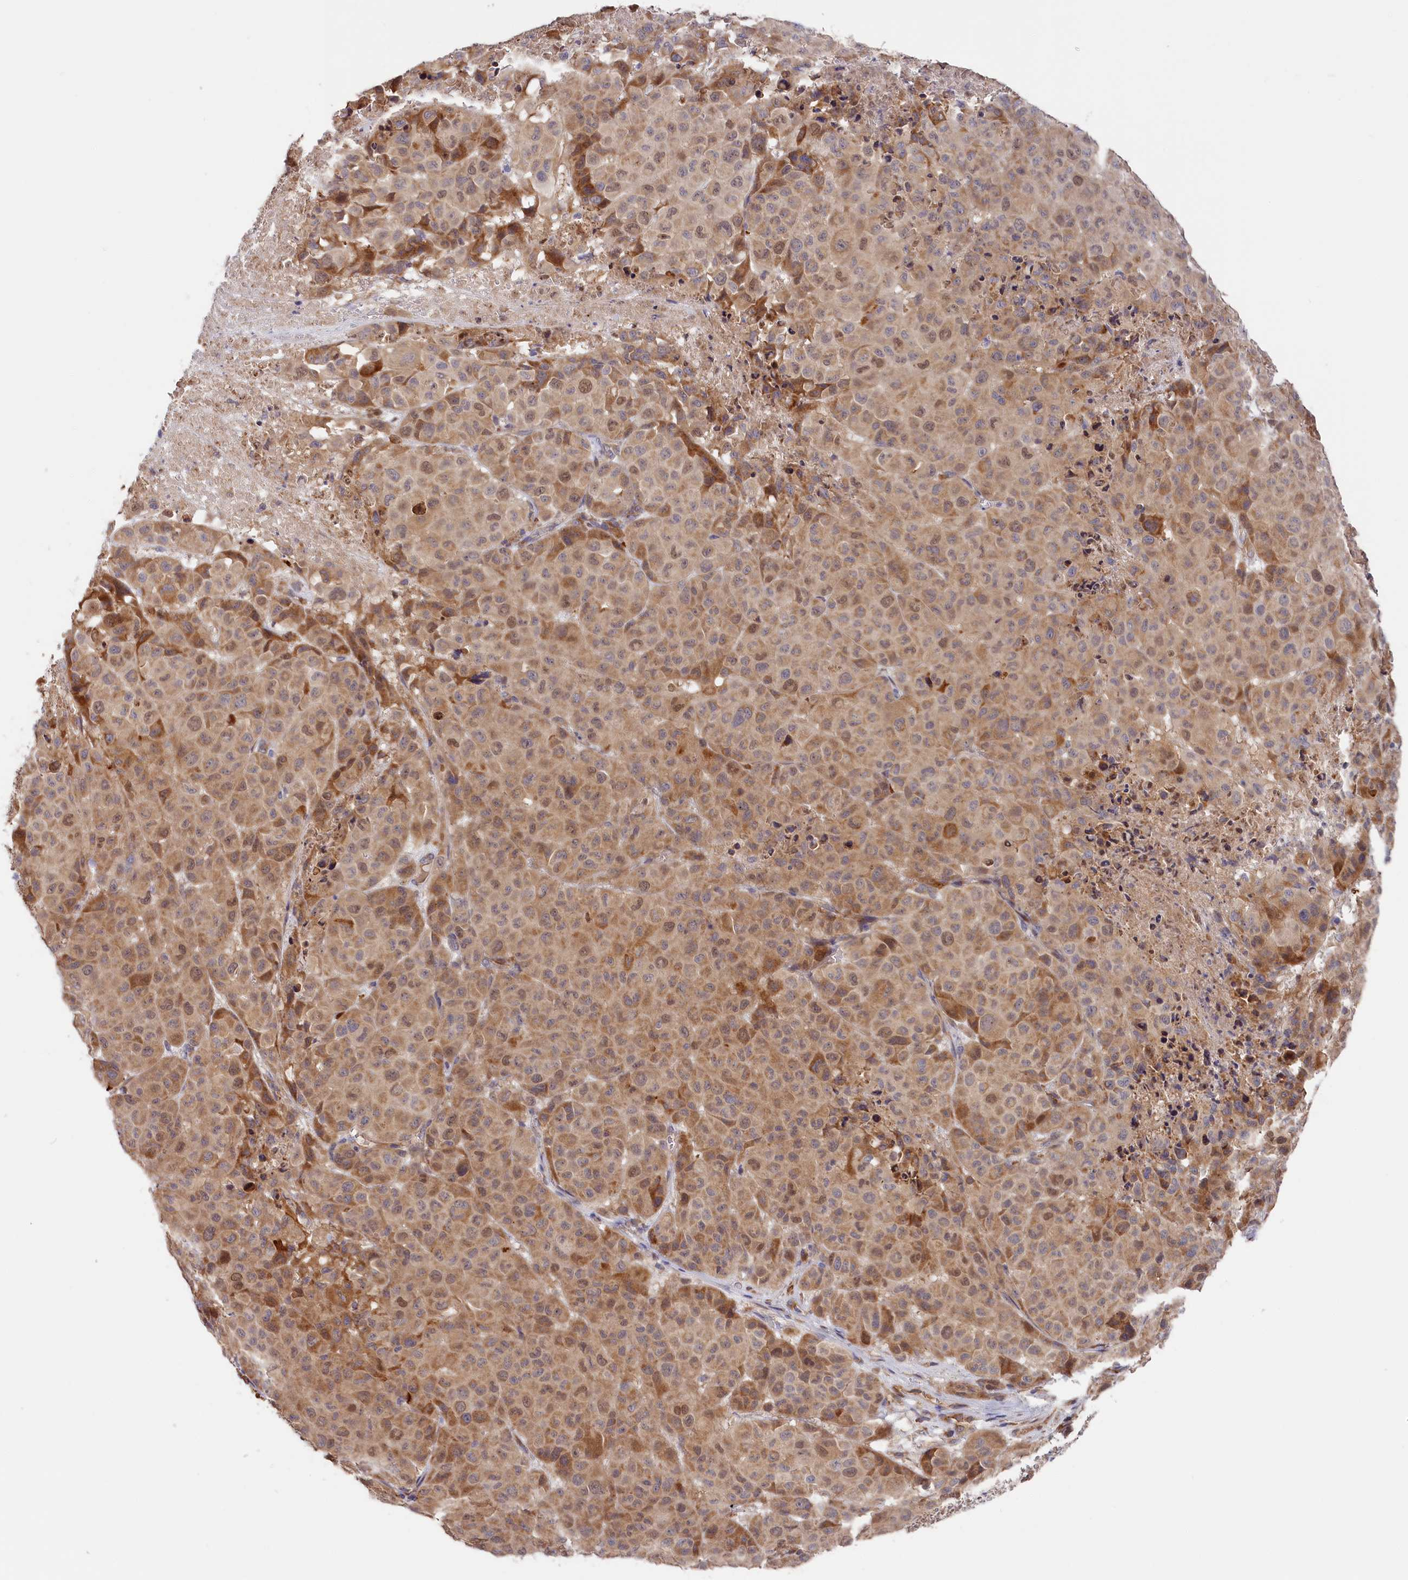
{"staining": {"intensity": "moderate", "quantity": ">75%", "location": "cytoplasmic/membranous,nuclear"}, "tissue": "melanoma", "cell_type": "Tumor cells", "image_type": "cancer", "snomed": [{"axis": "morphology", "description": "Malignant melanoma, NOS"}, {"axis": "topography", "description": "Skin"}], "caption": "IHC of melanoma exhibits medium levels of moderate cytoplasmic/membranous and nuclear staining in about >75% of tumor cells.", "gene": "CEP44", "patient": {"sex": "male", "age": 73}}